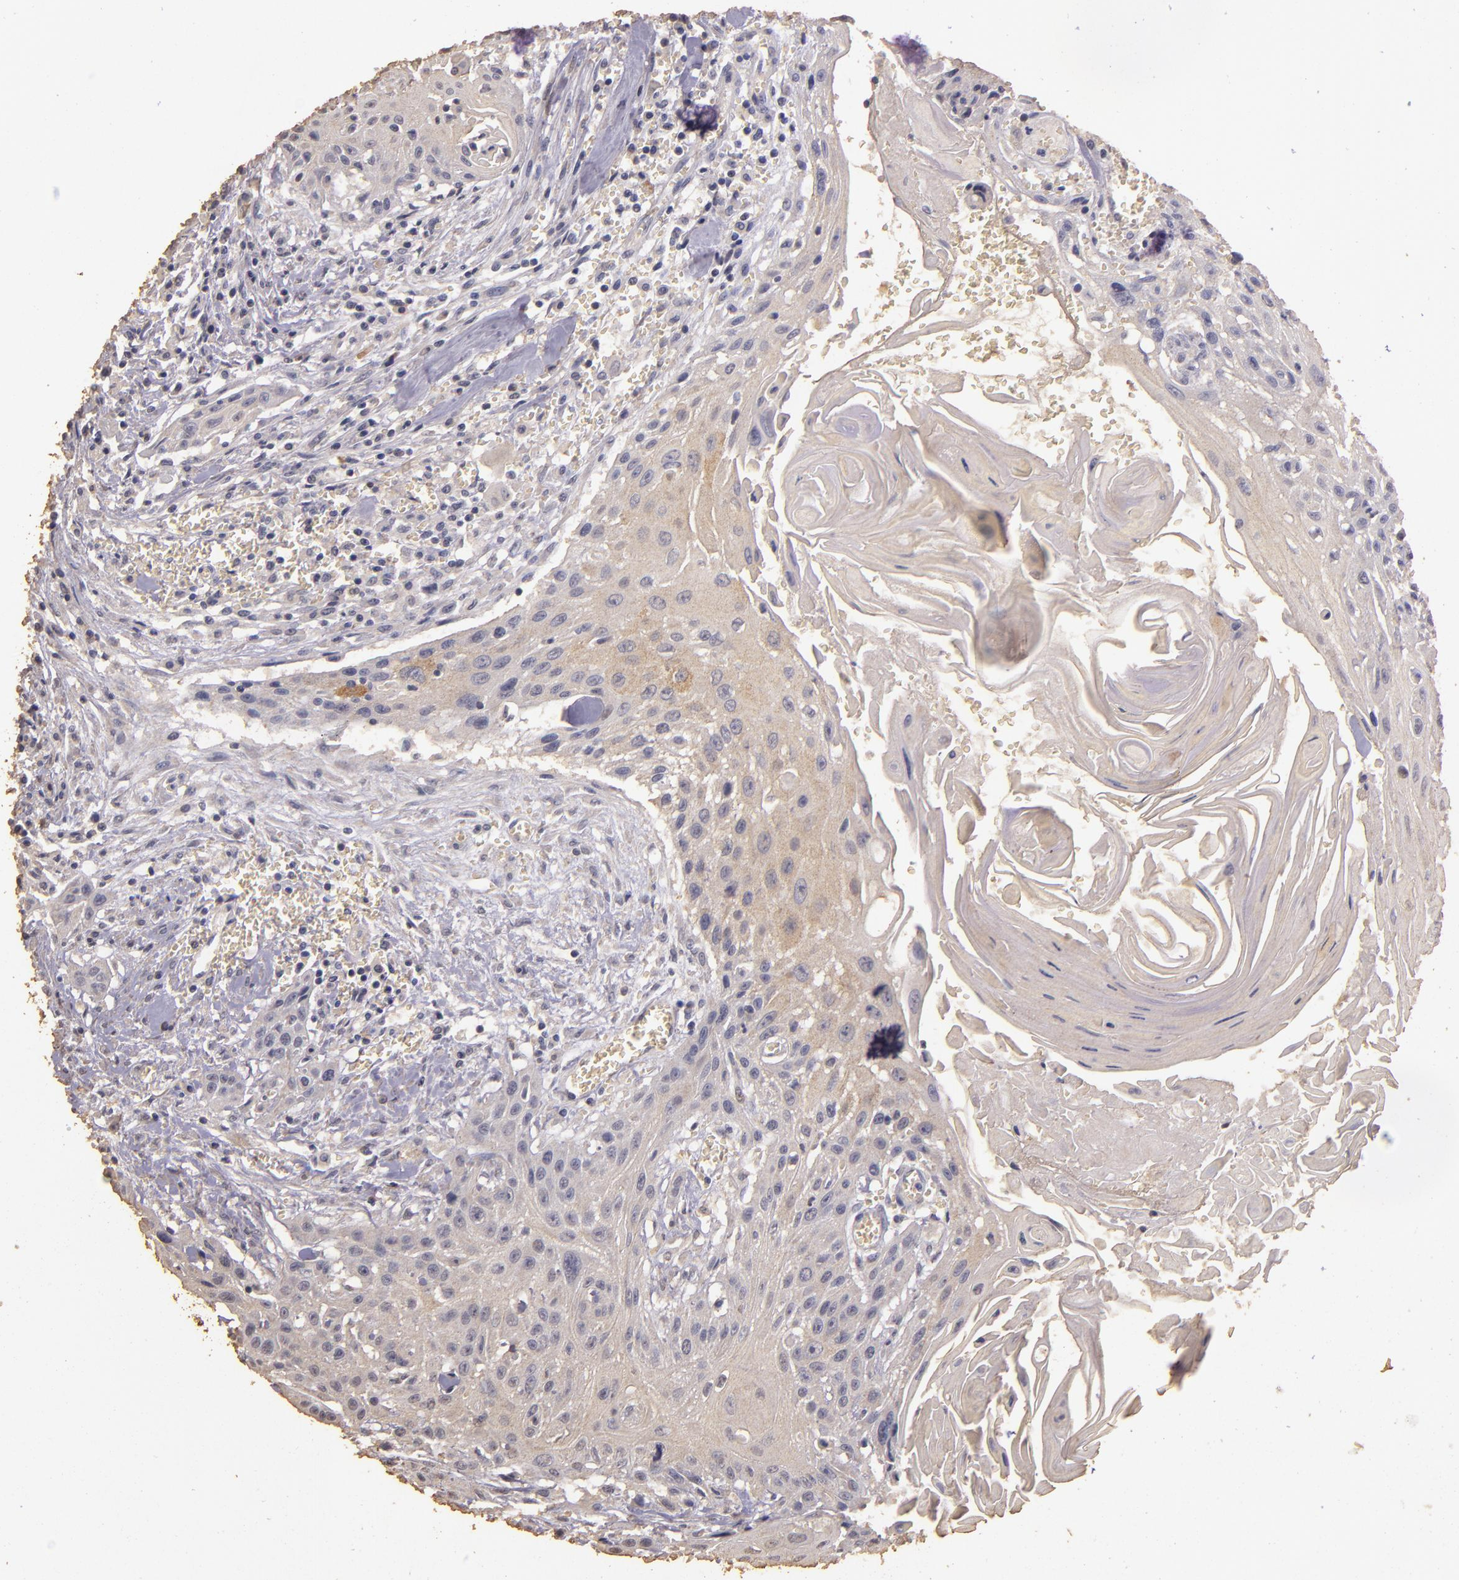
{"staining": {"intensity": "weak", "quantity": "25%-75%", "location": "cytoplasmic/membranous"}, "tissue": "head and neck cancer", "cell_type": "Tumor cells", "image_type": "cancer", "snomed": [{"axis": "morphology", "description": "Squamous cell carcinoma, NOS"}, {"axis": "morphology", "description": "Squamous cell carcinoma, metastatic, NOS"}, {"axis": "topography", "description": "Lymph node"}, {"axis": "topography", "description": "Salivary gland"}, {"axis": "topography", "description": "Head-Neck"}], "caption": "A low amount of weak cytoplasmic/membranous positivity is identified in approximately 25%-75% of tumor cells in head and neck cancer tissue.", "gene": "BCL2L13", "patient": {"sex": "female", "age": 74}}